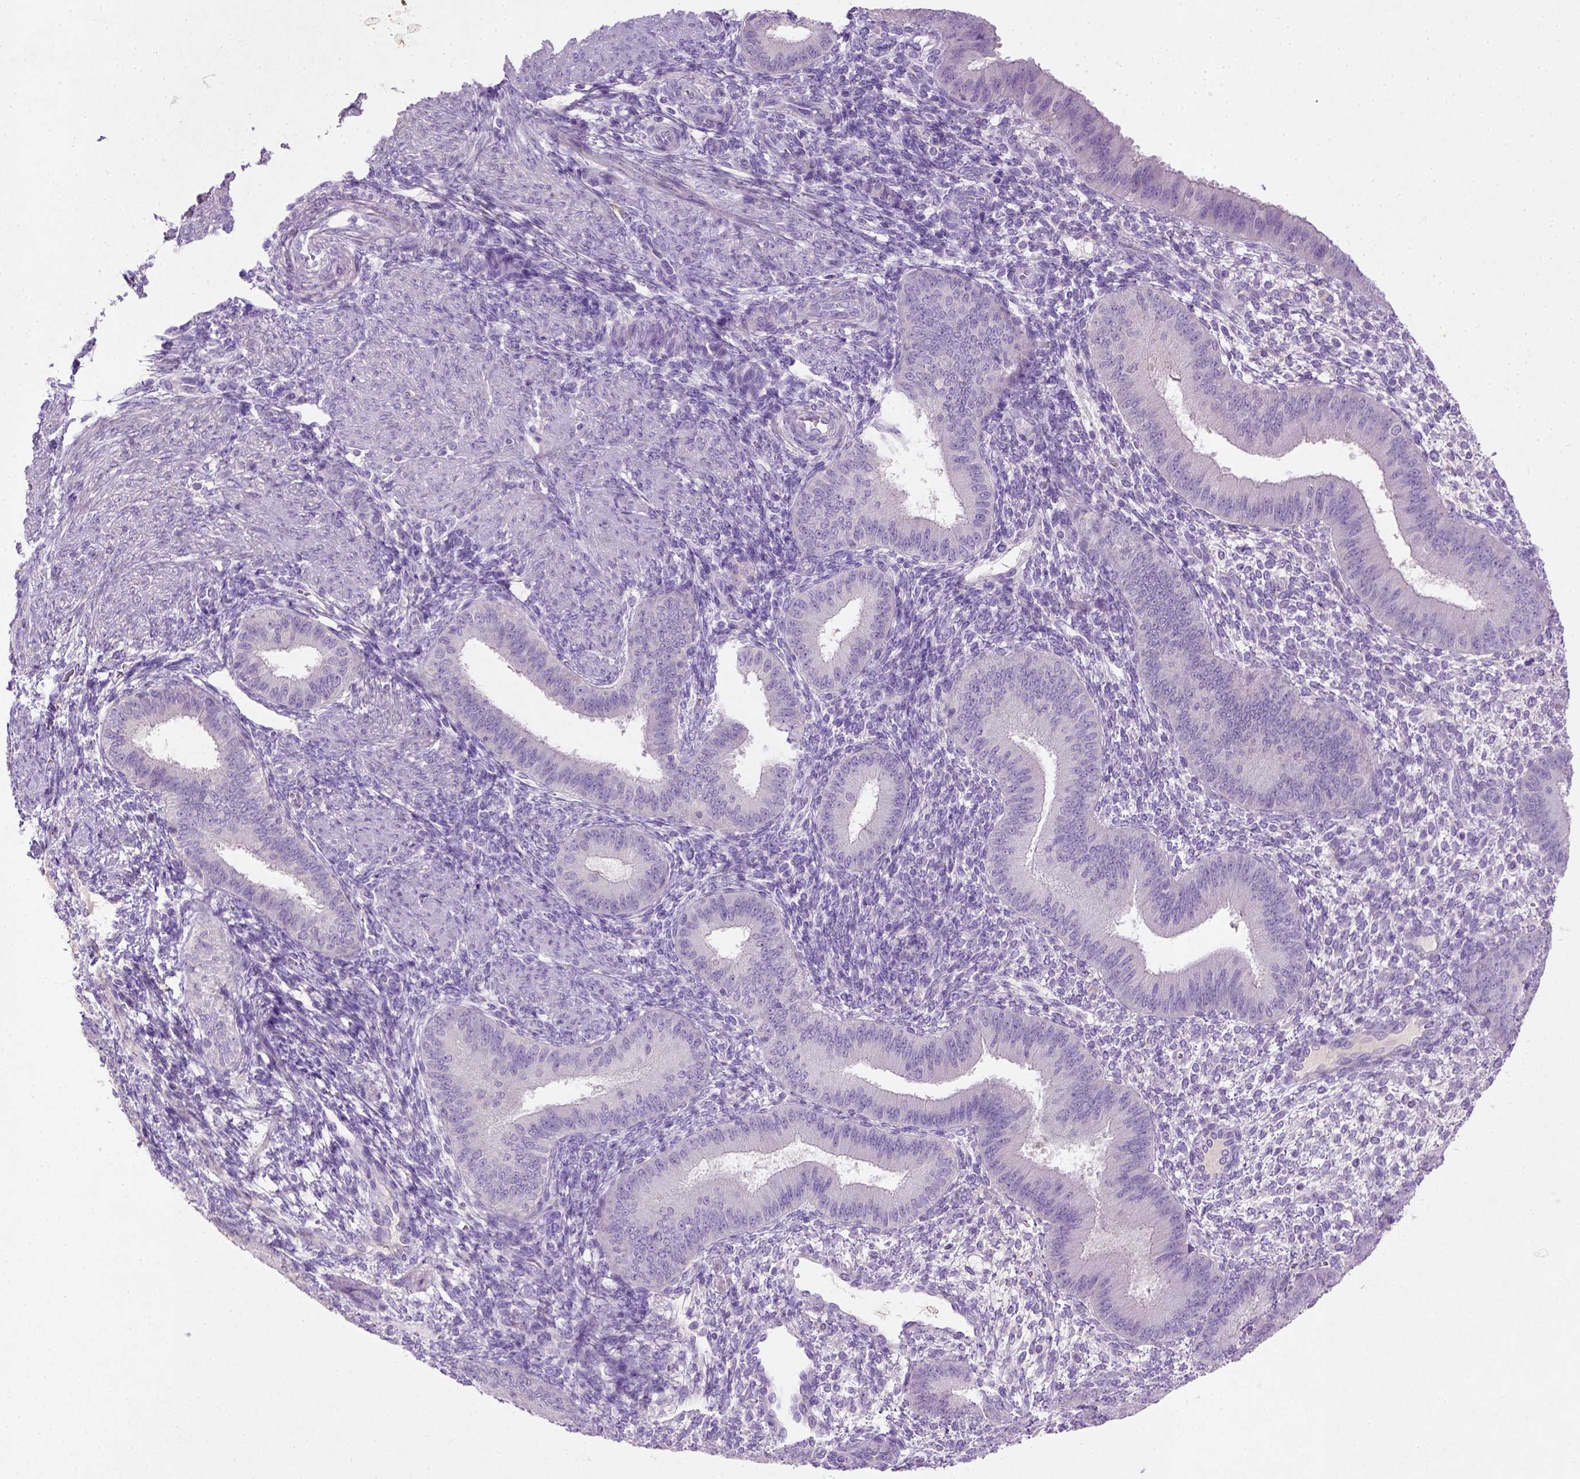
{"staining": {"intensity": "negative", "quantity": "none", "location": "none"}, "tissue": "endometrium", "cell_type": "Cells in endometrial stroma", "image_type": "normal", "snomed": [{"axis": "morphology", "description": "Normal tissue, NOS"}, {"axis": "topography", "description": "Endometrium"}], "caption": "The histopathology image displays no significant staining in cells in endometrial stroma of endometrium. (DAB (3,3'-diaminobenzidine) immunohistochemistry (IHC), high magnification).", "gene": "NUDT2", "patient": {"sex": "female", "age": 39}}